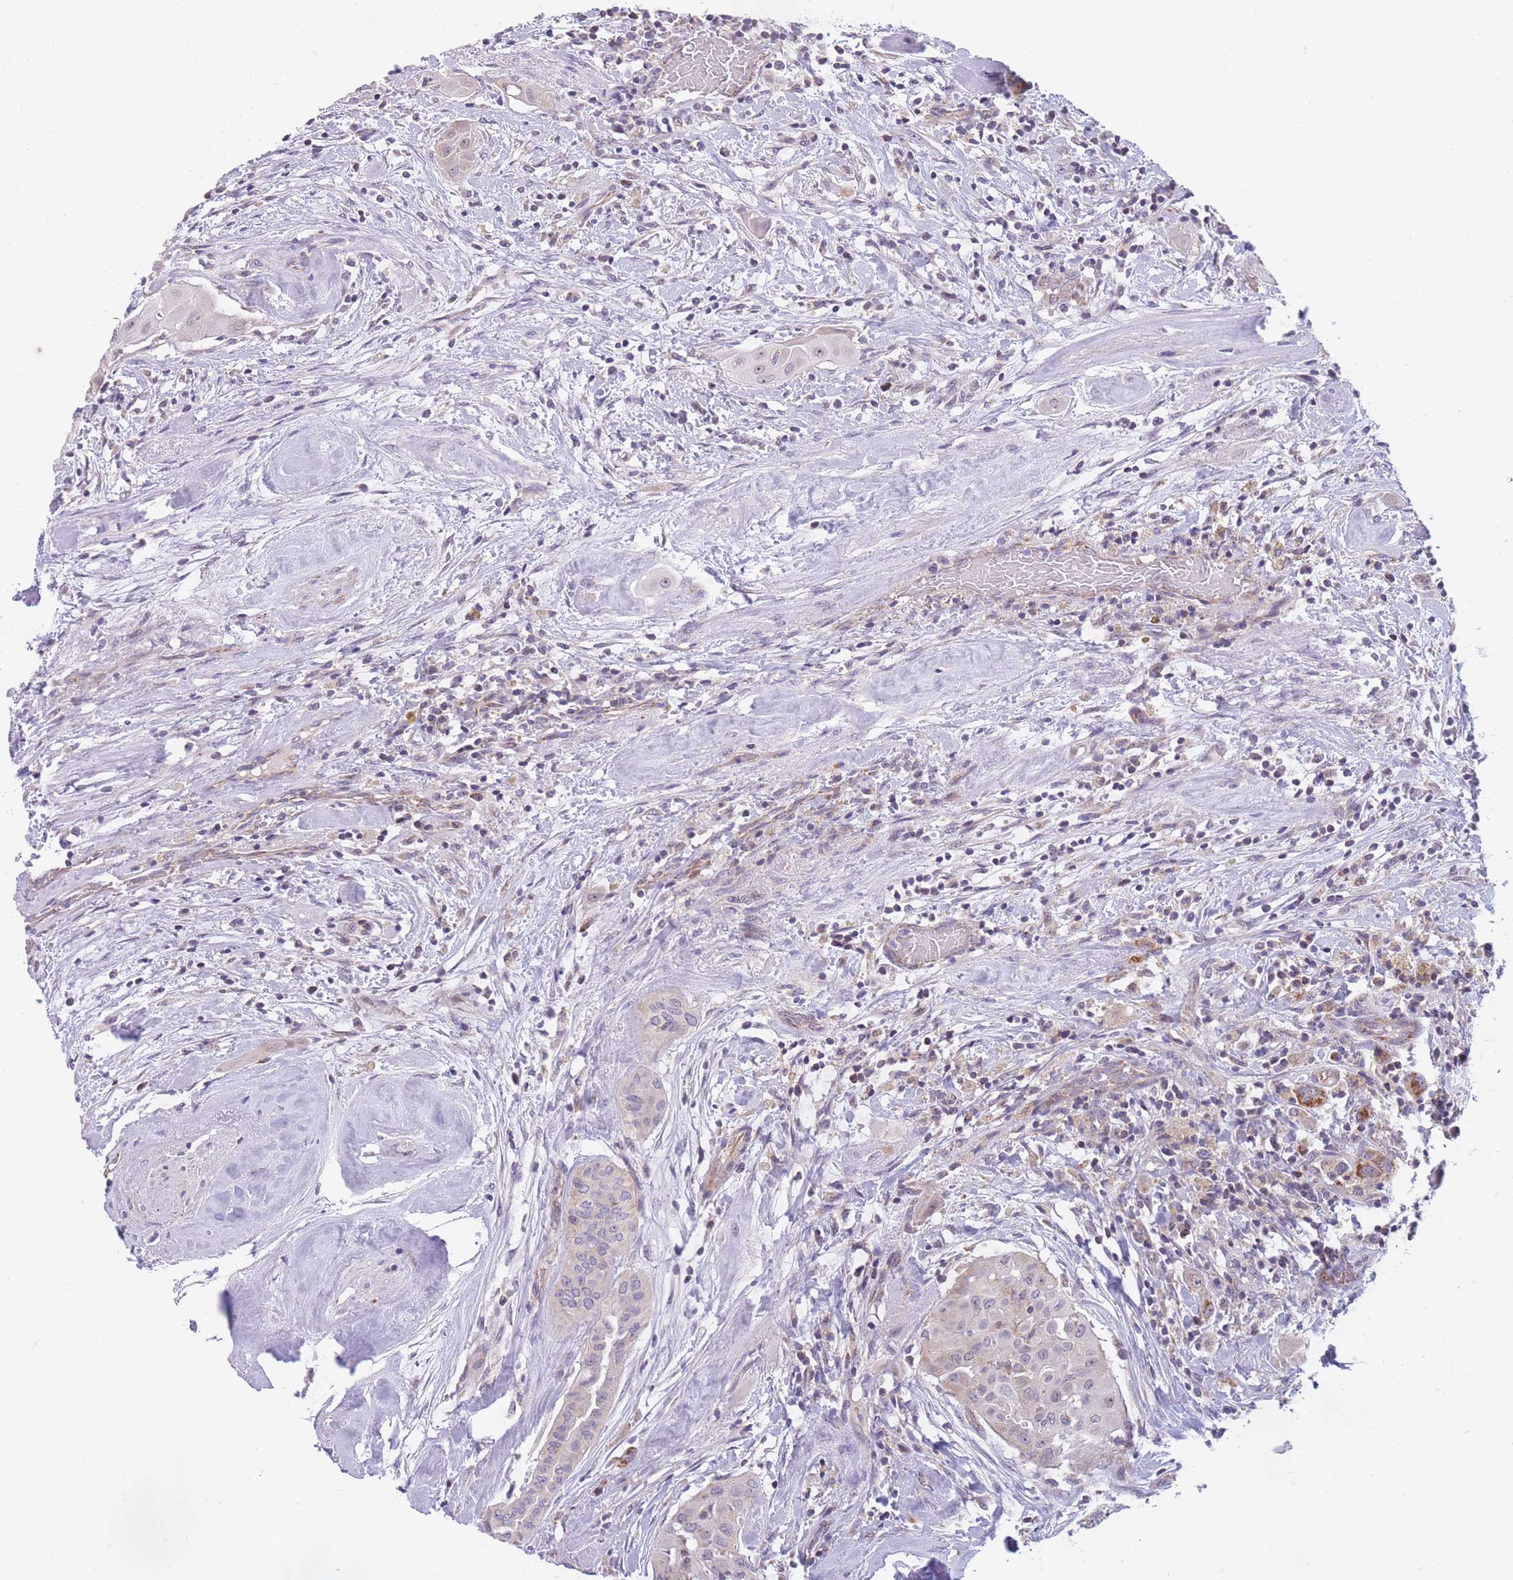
{"staining": {"intensity": "negative", "quantity": "none", "location": "none"}, "tissue": "thyroid cancer", "cell_type": "Tumor cells", "image_type": "cancer", "snomed": [{"axis": "morphology", "description": "Papillary adenocarcinoma, NOS"}, {"axis": "topography", "description": "Thyroid gland"}], "caption": "Immunohistochemical staining of human thyroid cancer shows no significant staining in tumor cells.", "gene": "DDX49", "patient": {"sex": "female", "age": 59}}